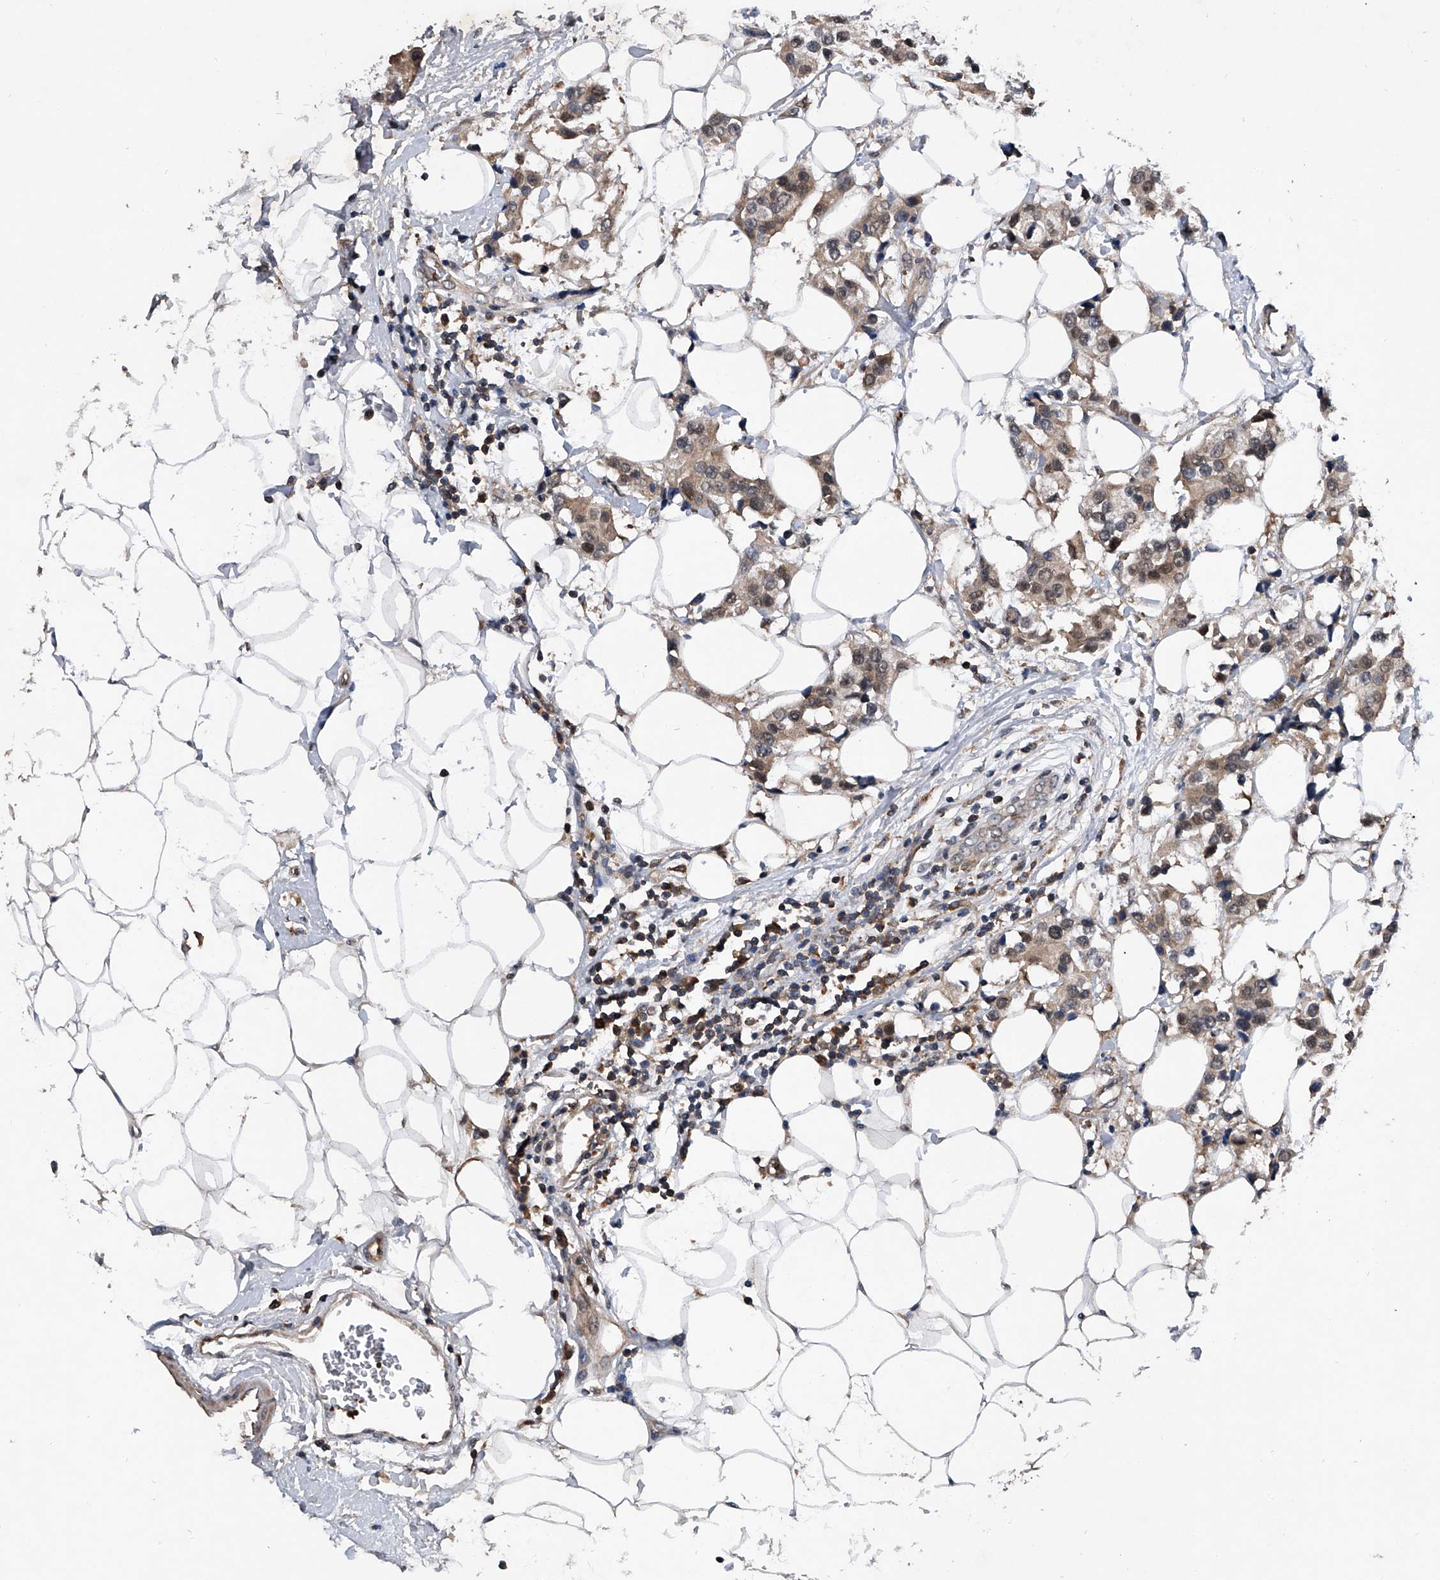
{"staining": {"intensity": "weak", "quantity": ">75%", "location": "cytoplasmic/membranous"}, "tissue": "breast cancer", "cell_type": "Tumor cells", "image_type": "cancer", "snomed": [{"axis": "morphology", "description": "Normal tissue, NOS"}, {"axis": "morphology", "description": "Duct carcinoma"}, {"axis": "topography", "description": "Breast"}], "caption": "Protein positivity by immunohistochemistry (IHC) shows weak cytoplasmic/membranous positivity in about >75% of tumor cells in breast cancer (intraductal carcinoma).", "gene": "ZNF30", "patient": {"sex": "female", "age": 39}}